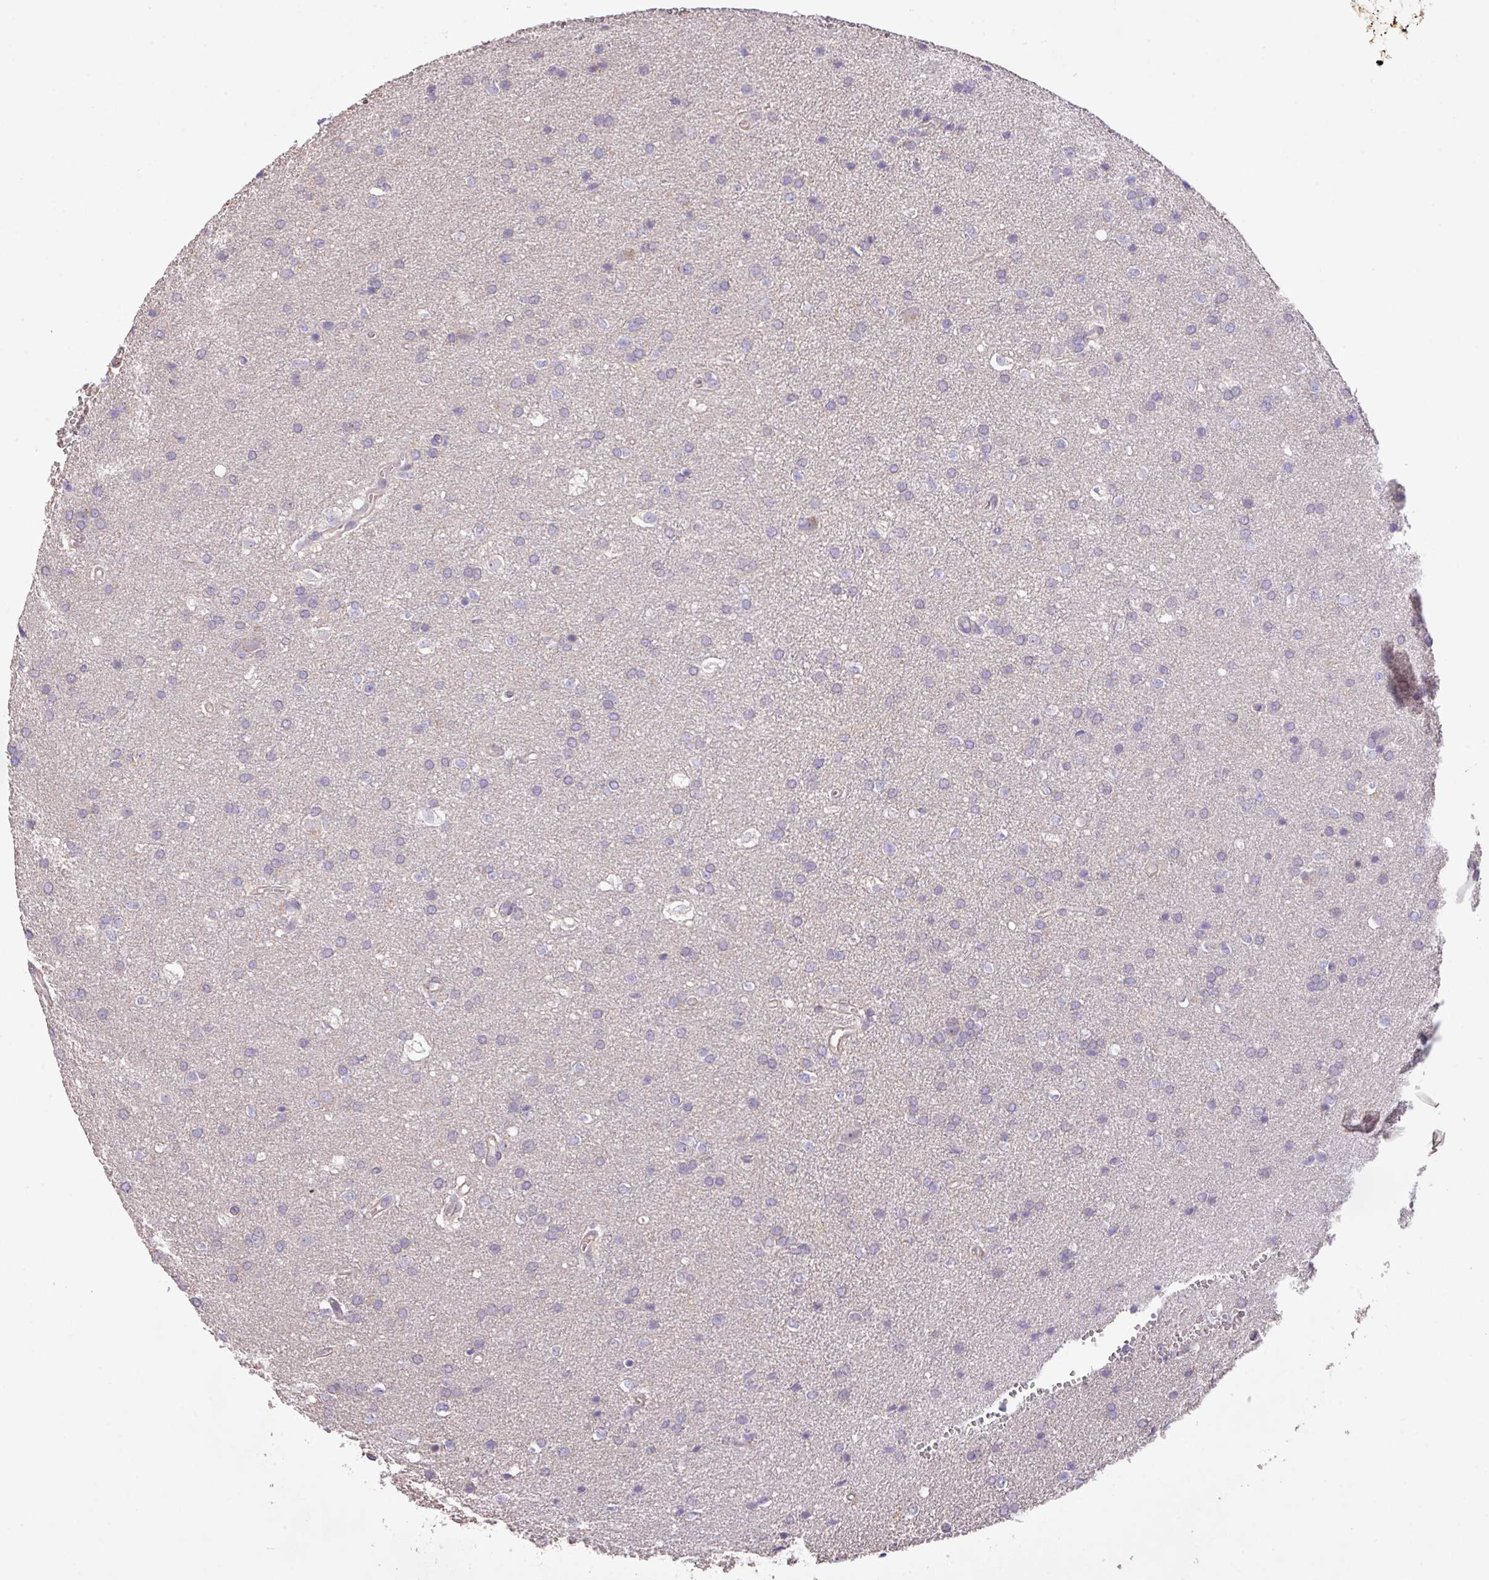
{"staining": {"intensity": "negative", "quantity": "none", "location": "none"}, "tissue": "glioma", "cell_type": "Tumor cells", "image_type": "cancer", "snomed": [{"axis": "morphology", "description": "Glioma, malignant, Low grade"}, {"axis": "topography", "description": "Brain"}], "caption": "Malignant glioma (low-grade) was stained to show a protein in brown. There is no significant staining in tumor cells.", "gene": "PRADC1", "patient": {"sex": "female", "age": 34}}